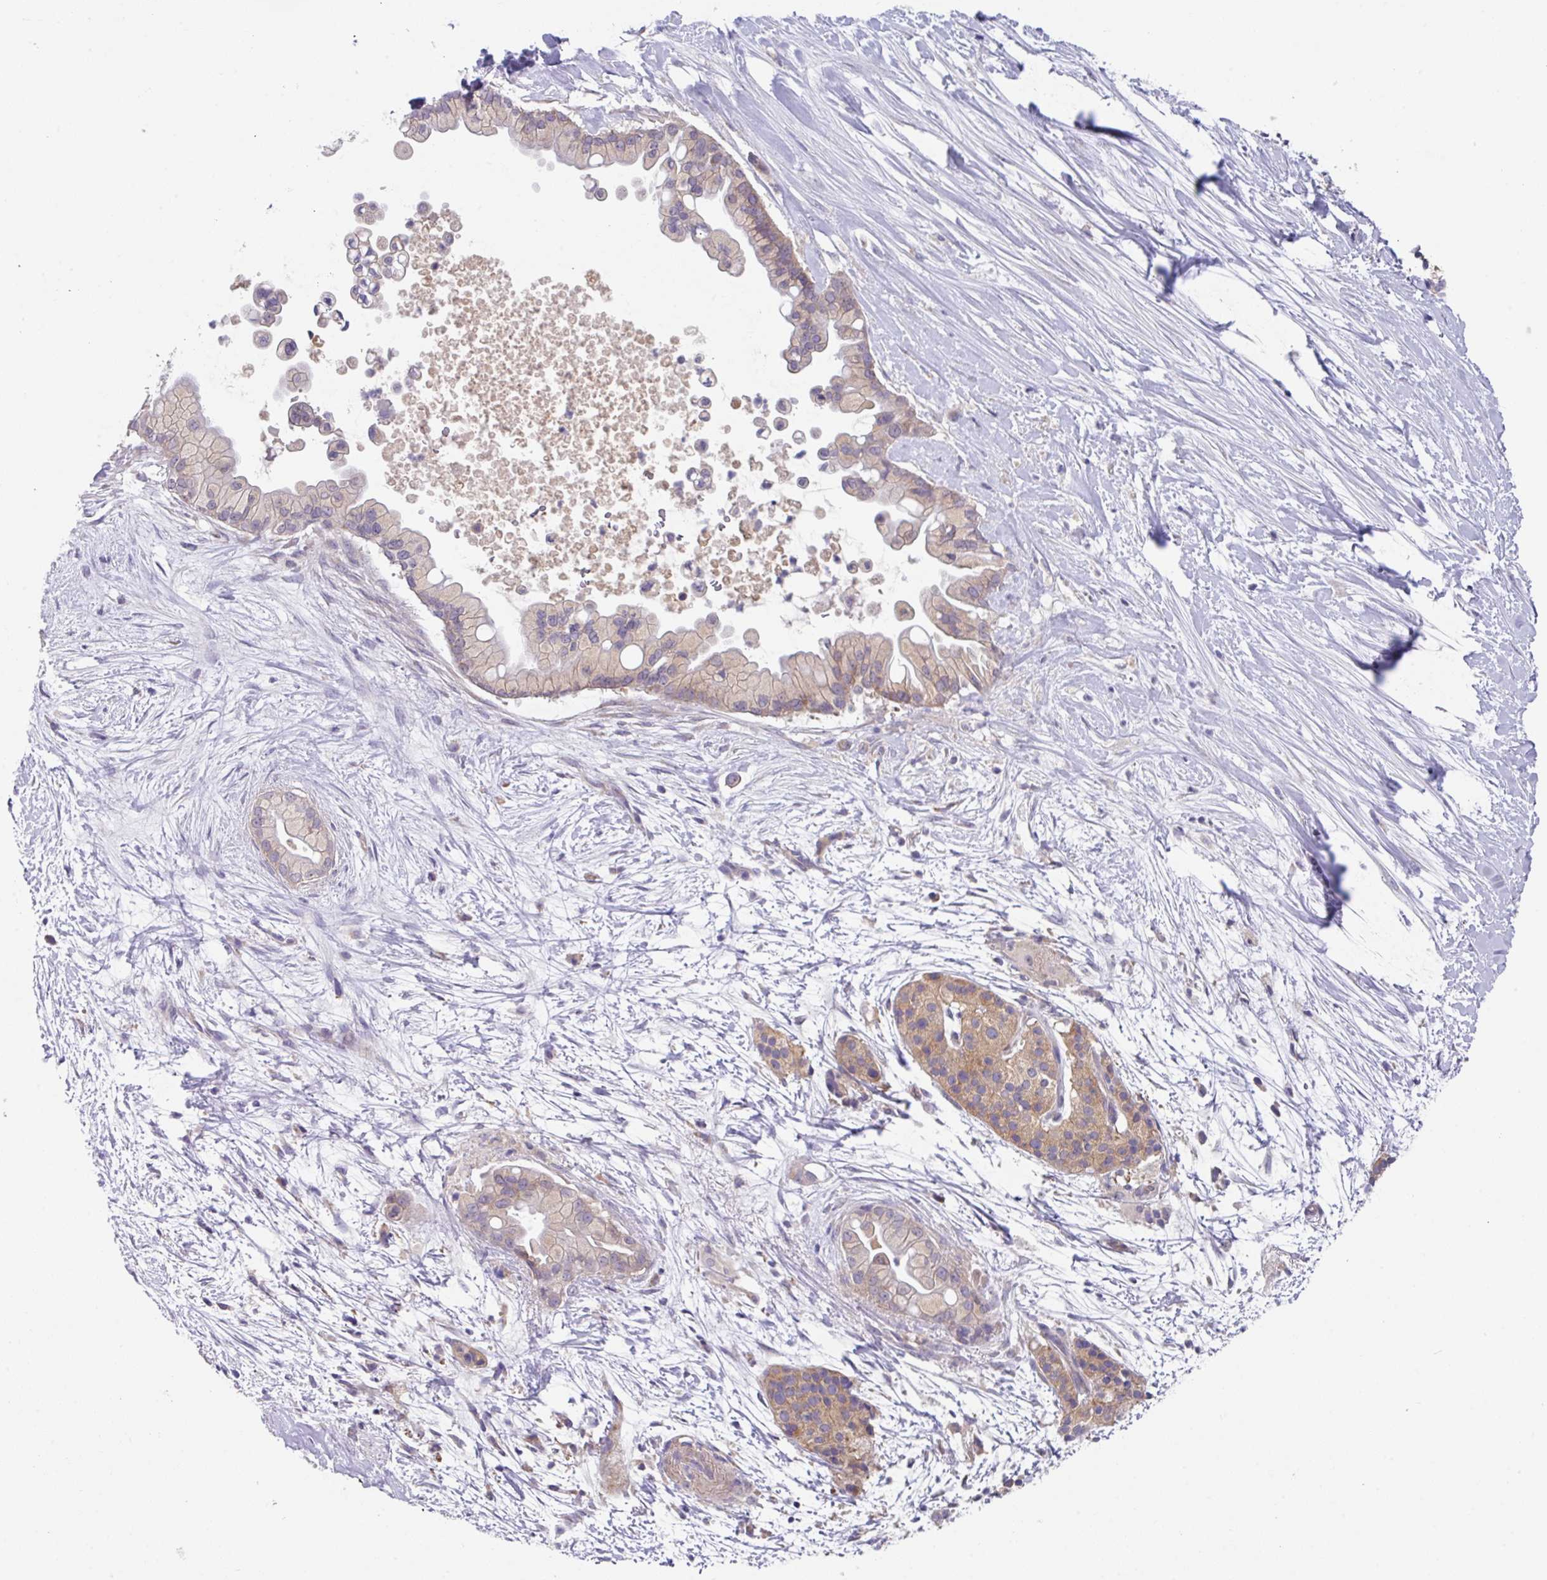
{"staining": {"intensity": "weak", "quantity": "<25%", "location": "cytoplasmic/membranous"}, "tissue": "pancreatic cancer", "cell_type": "Tumor cells", "image_type": "cancer", "snomed": [{"axis": "morphology", "description": "Adenocarcinoma, NOS"}, {"axis": "topography", "description": "Pancreas"}], "caption": "This is an immunohistochemistry (IHC) histopathology image of pancreatic adenocarcinoma. There is no expression in tumor cells.", "gene": "EIF4B", "patient": {"sex": "female", "age": 69}}